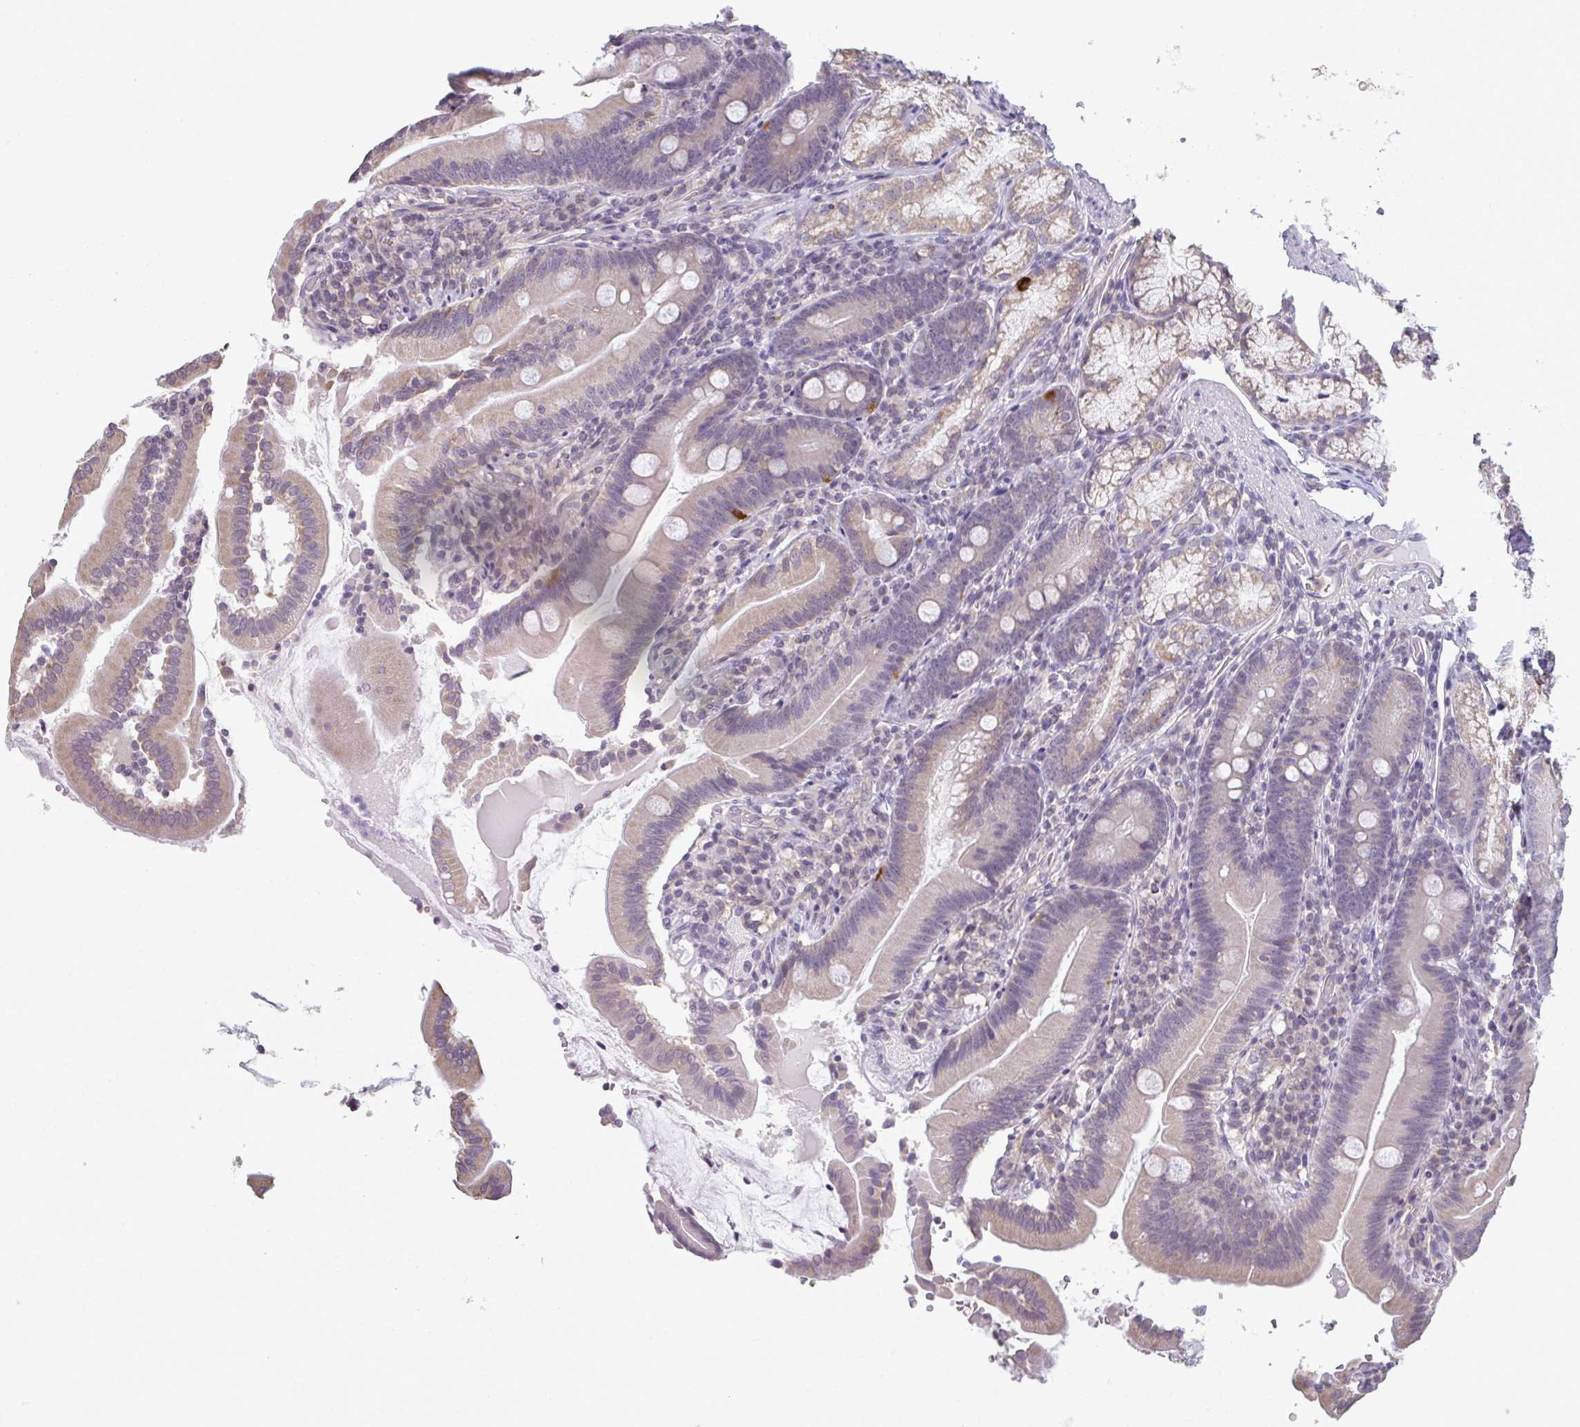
{"staining": {"intensity": "weak", "quantity": "25%-75%", "location": "cytoplasmic/membranous"}, "tissue": "duodenum", "cell_type": "Glandular cells", "image_type": "normal", "snomed": [{"axis": "morphology", "description": "Normal tissue, NOS"}, {"axis": "topography", "description": "Duodenum"}], "caption": "Human duodenum stained with a brown dye displays weak cytoplasmic/membranous positive expression in approximately 25%-75% of glandular cells.", "gene": "CXCR1", "patient": {"sex": "female", "age": 67}}